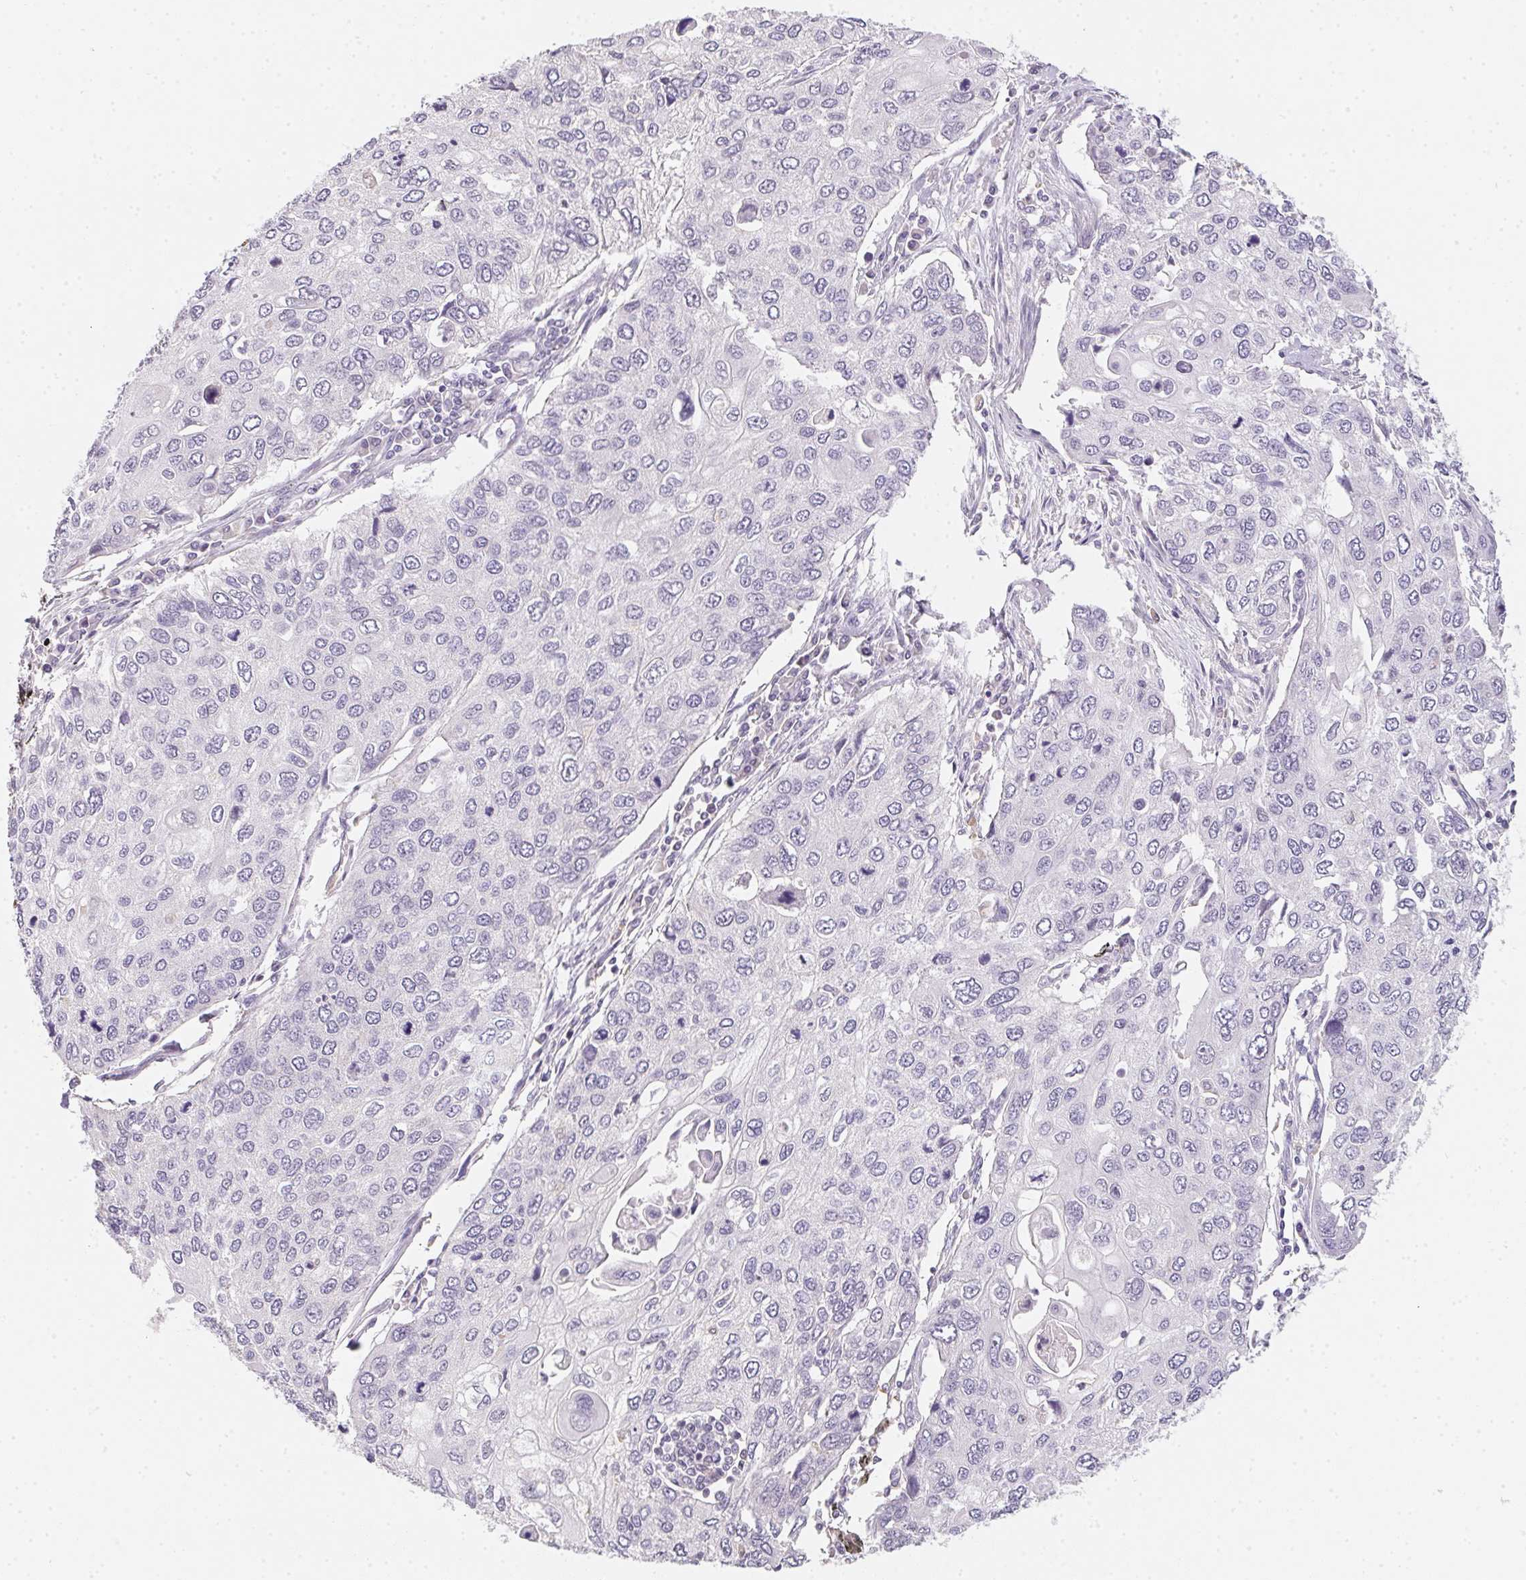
{"staining": {"intensity": "negative", "quantity": "none", "location": "none"}, "tissue": "lung cancer", "cell_type": "Tumor cells", "image_type": "cancer", "snomed": [{"axis": "morphology", "description": "Squamous cell carcinoma, NOS"}, {"axis": "morphology", "description": "Squamous cell carcinoma, metastatic, NOS"}, {"axis": "topography", "description": "Lung"}], "caption": "Photomicrograph shows no protein positivity in tumor cells of lung squamous cell carcinoma tissue. The staining was performed using DAB (3,3'-diaminobenzidine) to visualize the protein expression in brown, while the nuclei were stained in blue with hematoxylin (Magnification: 20x).", "gene": "SLC6A18", "patient": {"sex": "male", "age": 63}}